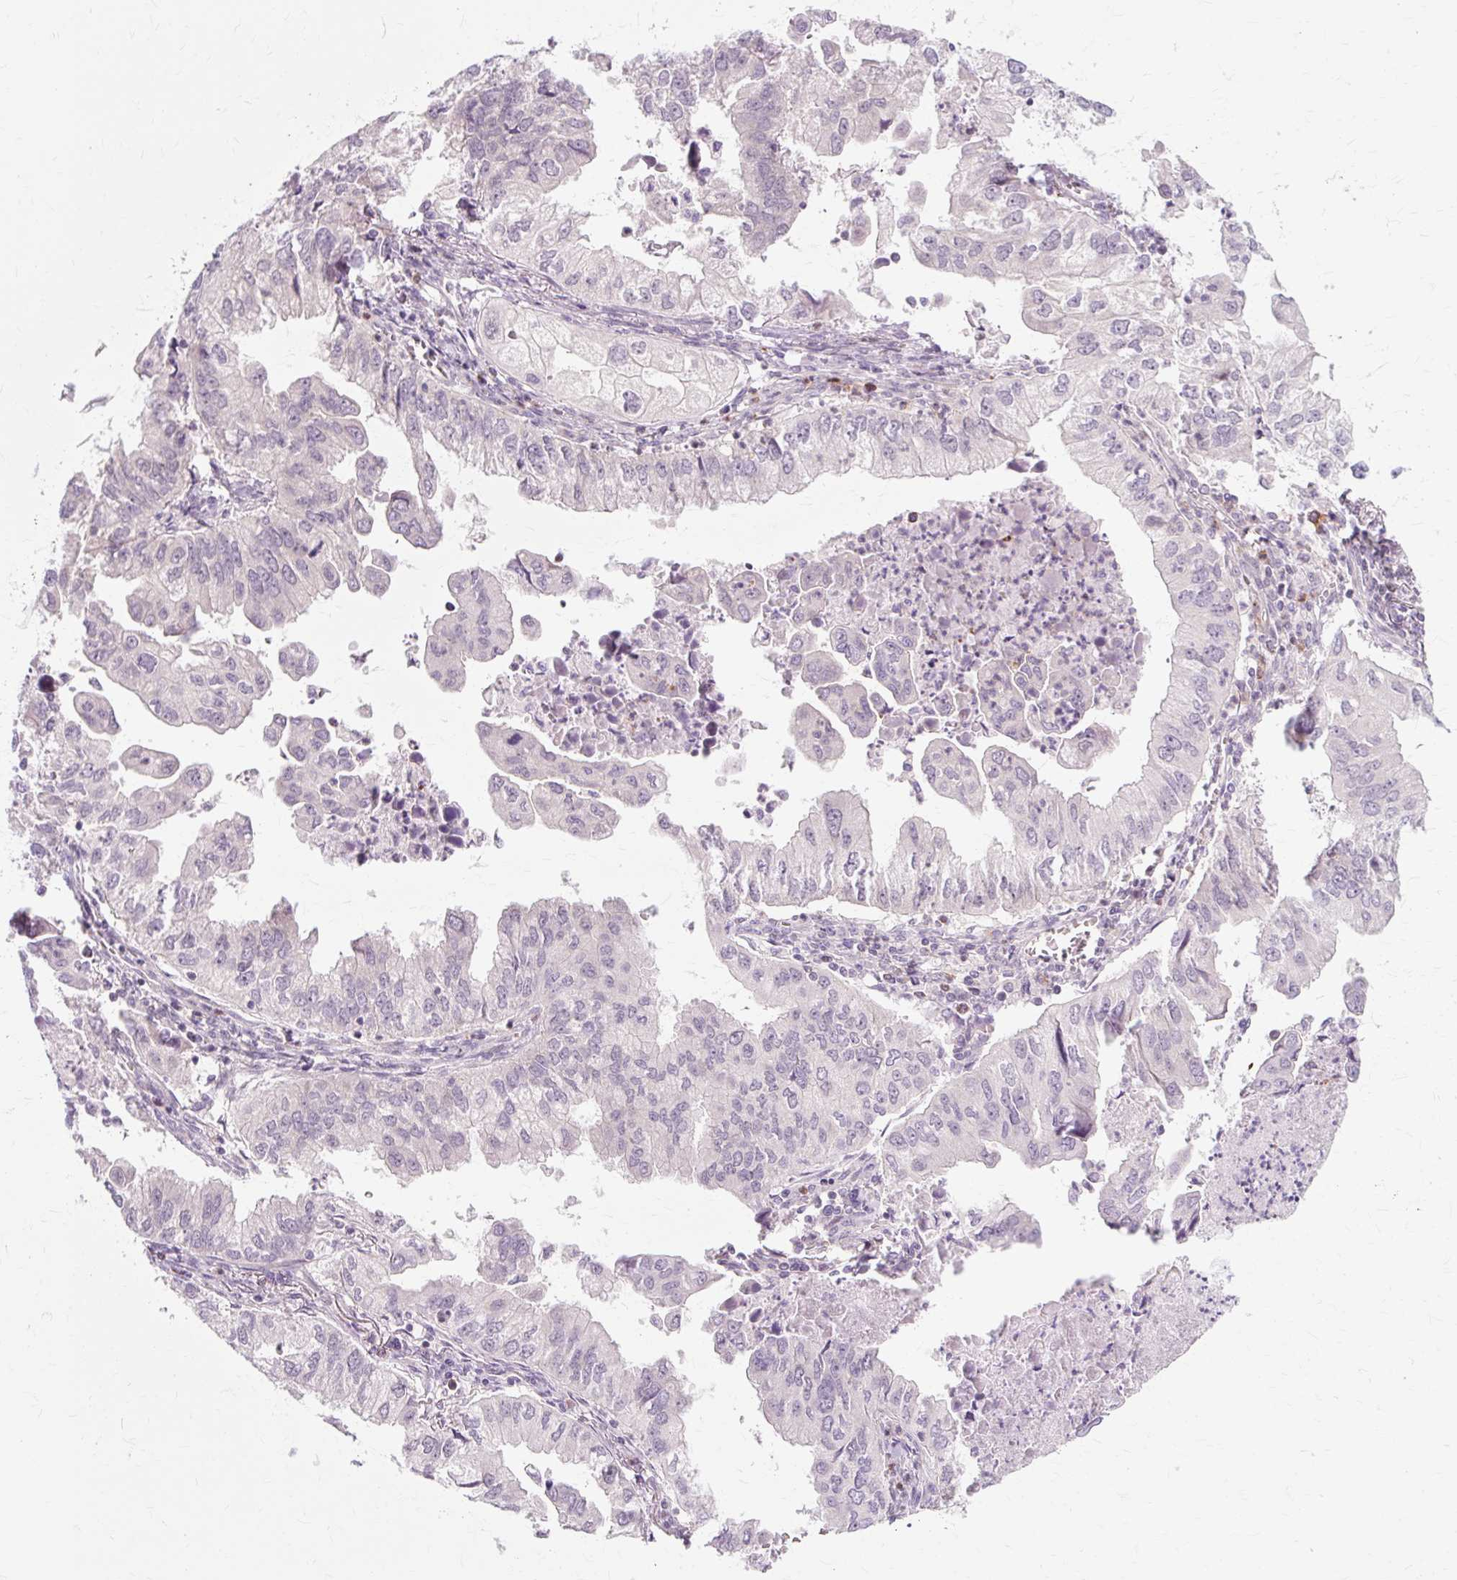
{"staining": {"intensity": "negative", "quantity": "none", "location": "none"}, "tissue": "lung cancer", "cell_type": "Tumor cells", "image_type": "cancer", "snomed": [{"axis": "morphology", "description": "Adenocarcinoma, NOS"}, {"axis": "topography", "description": "Lung"}], "caption": "Immunohistochemistry (IHC) image of neoplastic tissue: lung adenocarcinoma stained with DAB (3,3'-diaminobenzidine) displays no significant protein staining in tumor cells.", "gene": "ZNF35", "patient": {"sex": "male", "age": 48}}